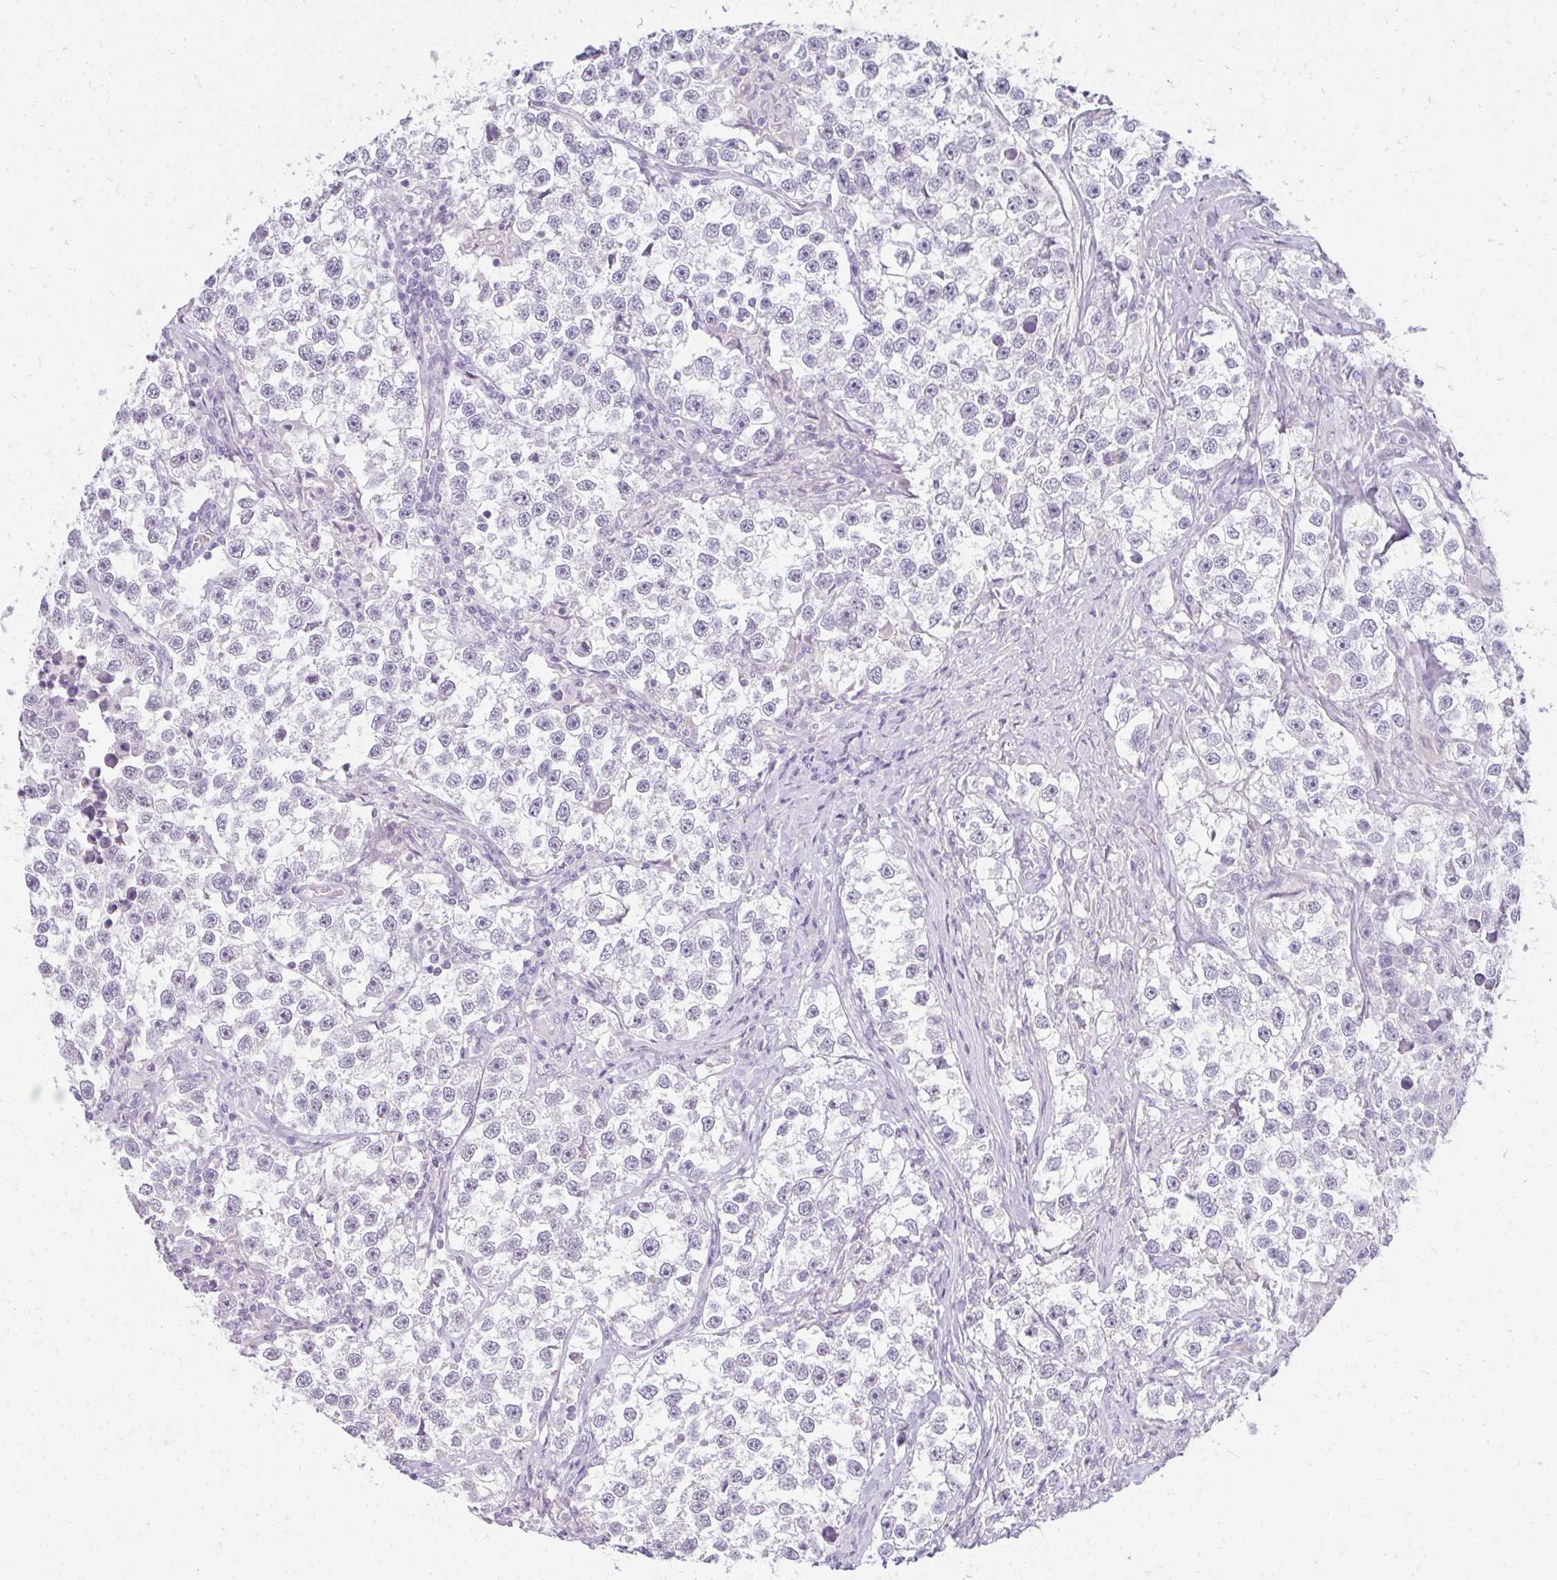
{"staining": {"intensity": "negative", "quantity": "none", "location": "none"}, "tissue": "testis cancer", "cell_type": "Tumor cells", "image_type": "cancer", "snomed": [{"axis": "morphology", "description": "Seminoma, NOS"}, {"axis": "topography", "description": "Testis"}], "caption": "Immunohistochemical staining of testis seminoma displays no significant positivity in tumor cells. Nuclei are stained in blue.", "gene": "PPP1R3G", "patient": {"sex": "male", "age": 46}}